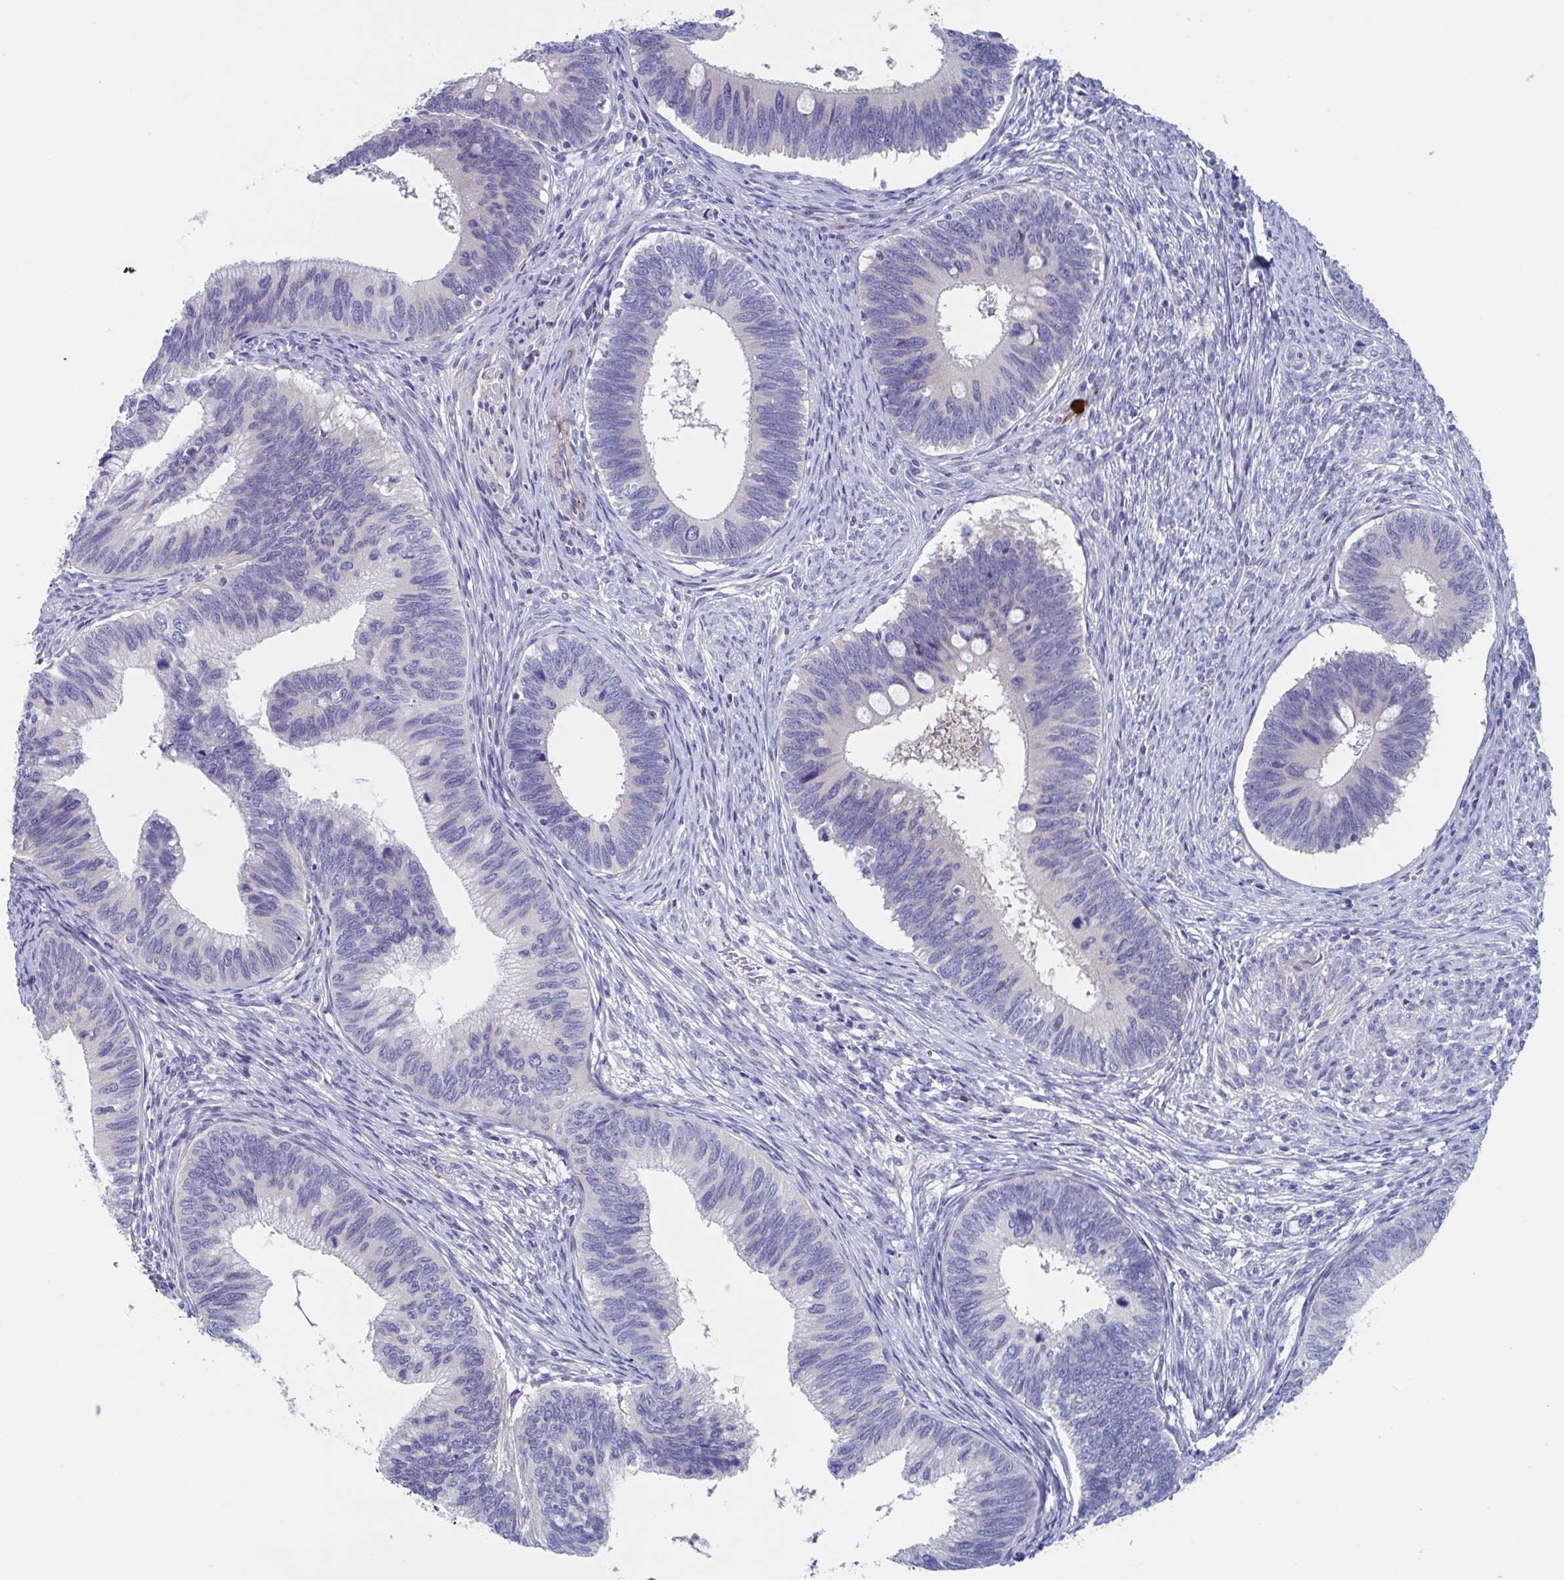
{"staining": {"intensity": "negative", "quantity": "none", "location": "none"}, "tissue": "cervical cancer", "cell_type": "Tumor cells", "image_type": "cancer", "snomed": [{"axis": "morphology", "description": "Adenocarcinoma, NOS"}, {"axis": "topography", "description": "Cervix"}], "caption": "A high-resolution photomicrograph shows immunohistochemistry staining of cervical cancer (adenocarcinoma), which demonstrates no significant positivity in tumor cells.", "gene": "LPIN3", "patient": {"sex": "female", "age": 42}}